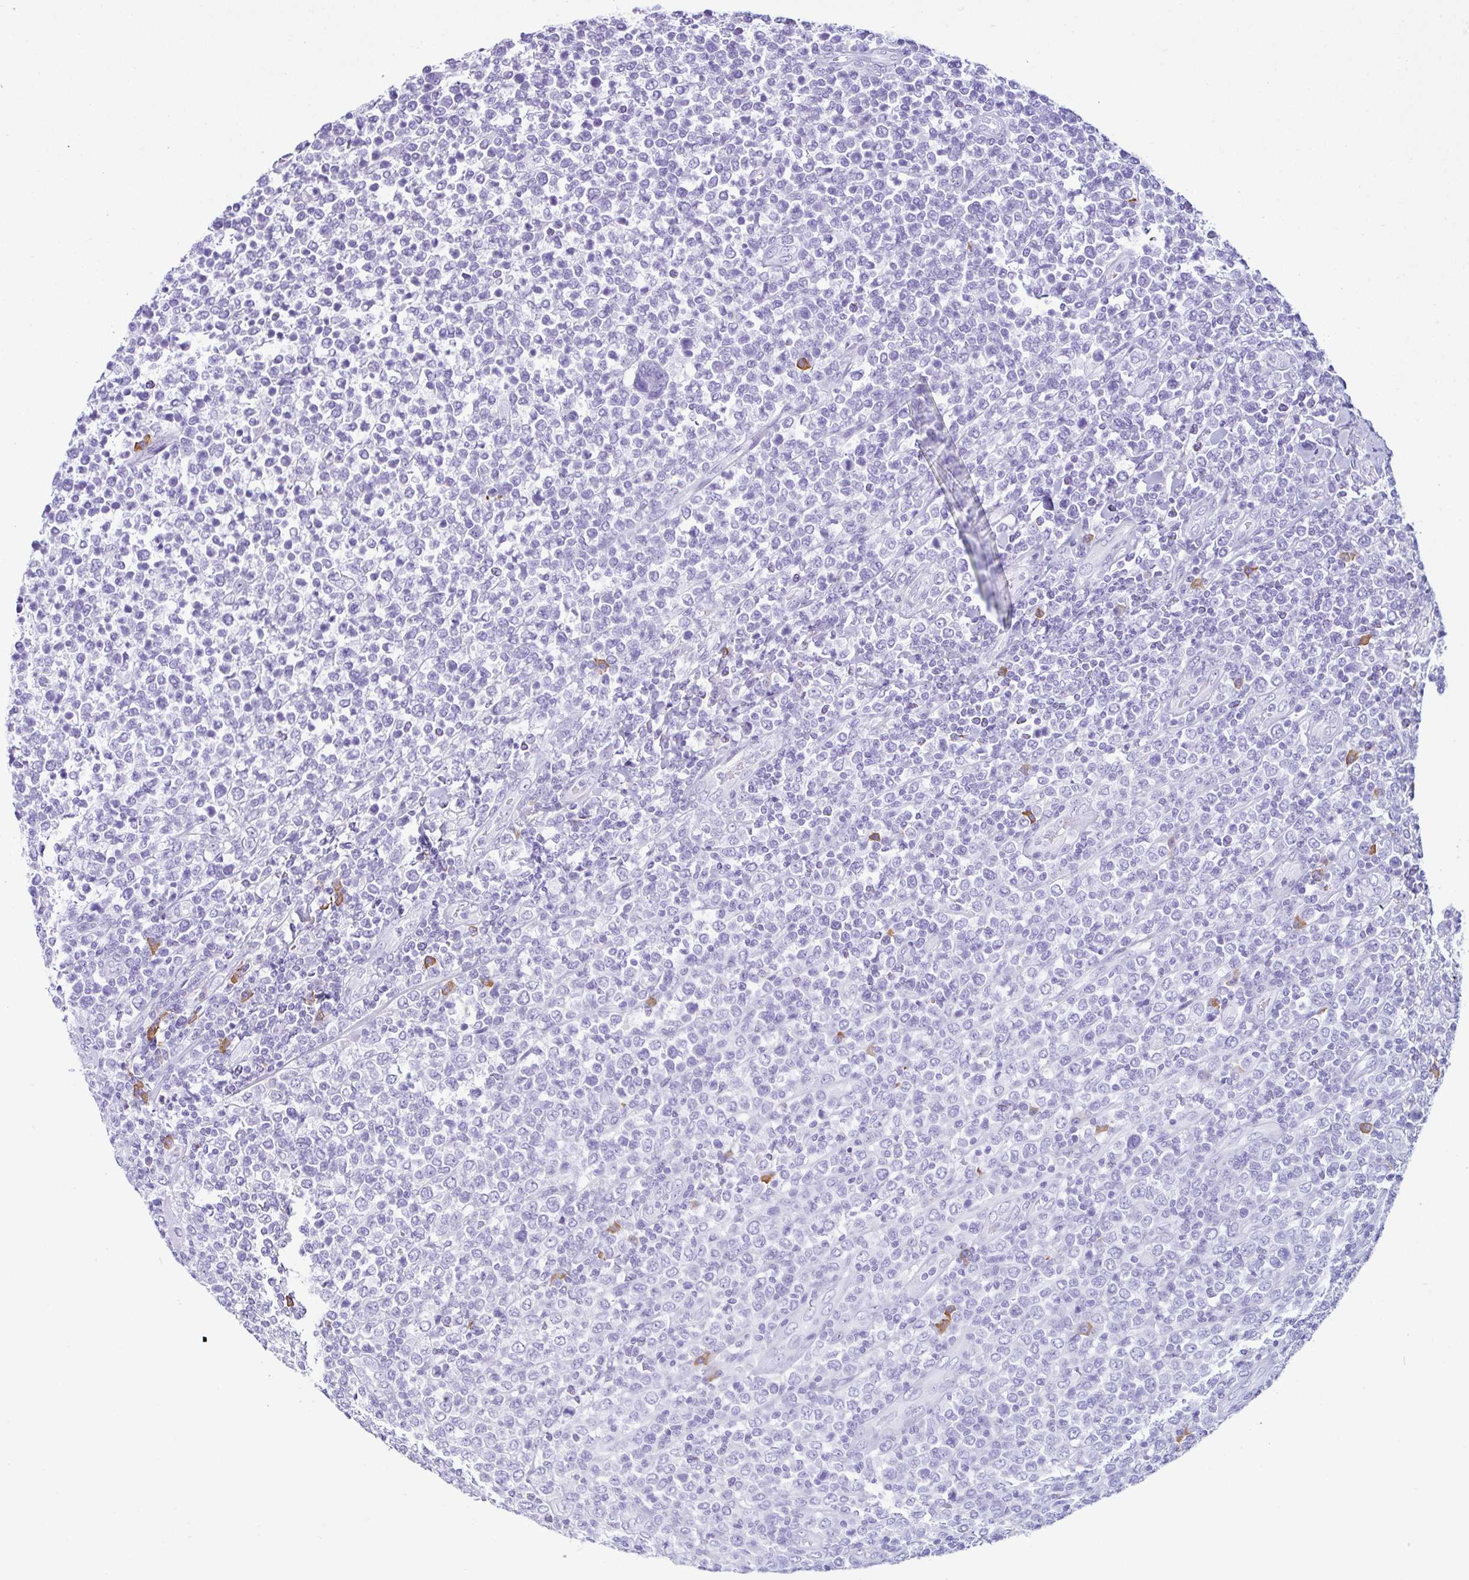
{"staining": {"intensity": "negative", "quantity": "none", "location": "none"}, "tissue": "lymphoma", "cell_type": "Tumor cells", "image_type": "cancer", "snomed": [{"axis": "morphology", "description": "Malignant lymphoma, non-Hodgkin's type, High grade"}, {"axis": "topography", "description": "Soft tissue"}], "caption": "Tumor cells are negative for protein expression in human lymphoma.", "gene": "PIGF", "patient": {"sex": "female", "age": 56}}